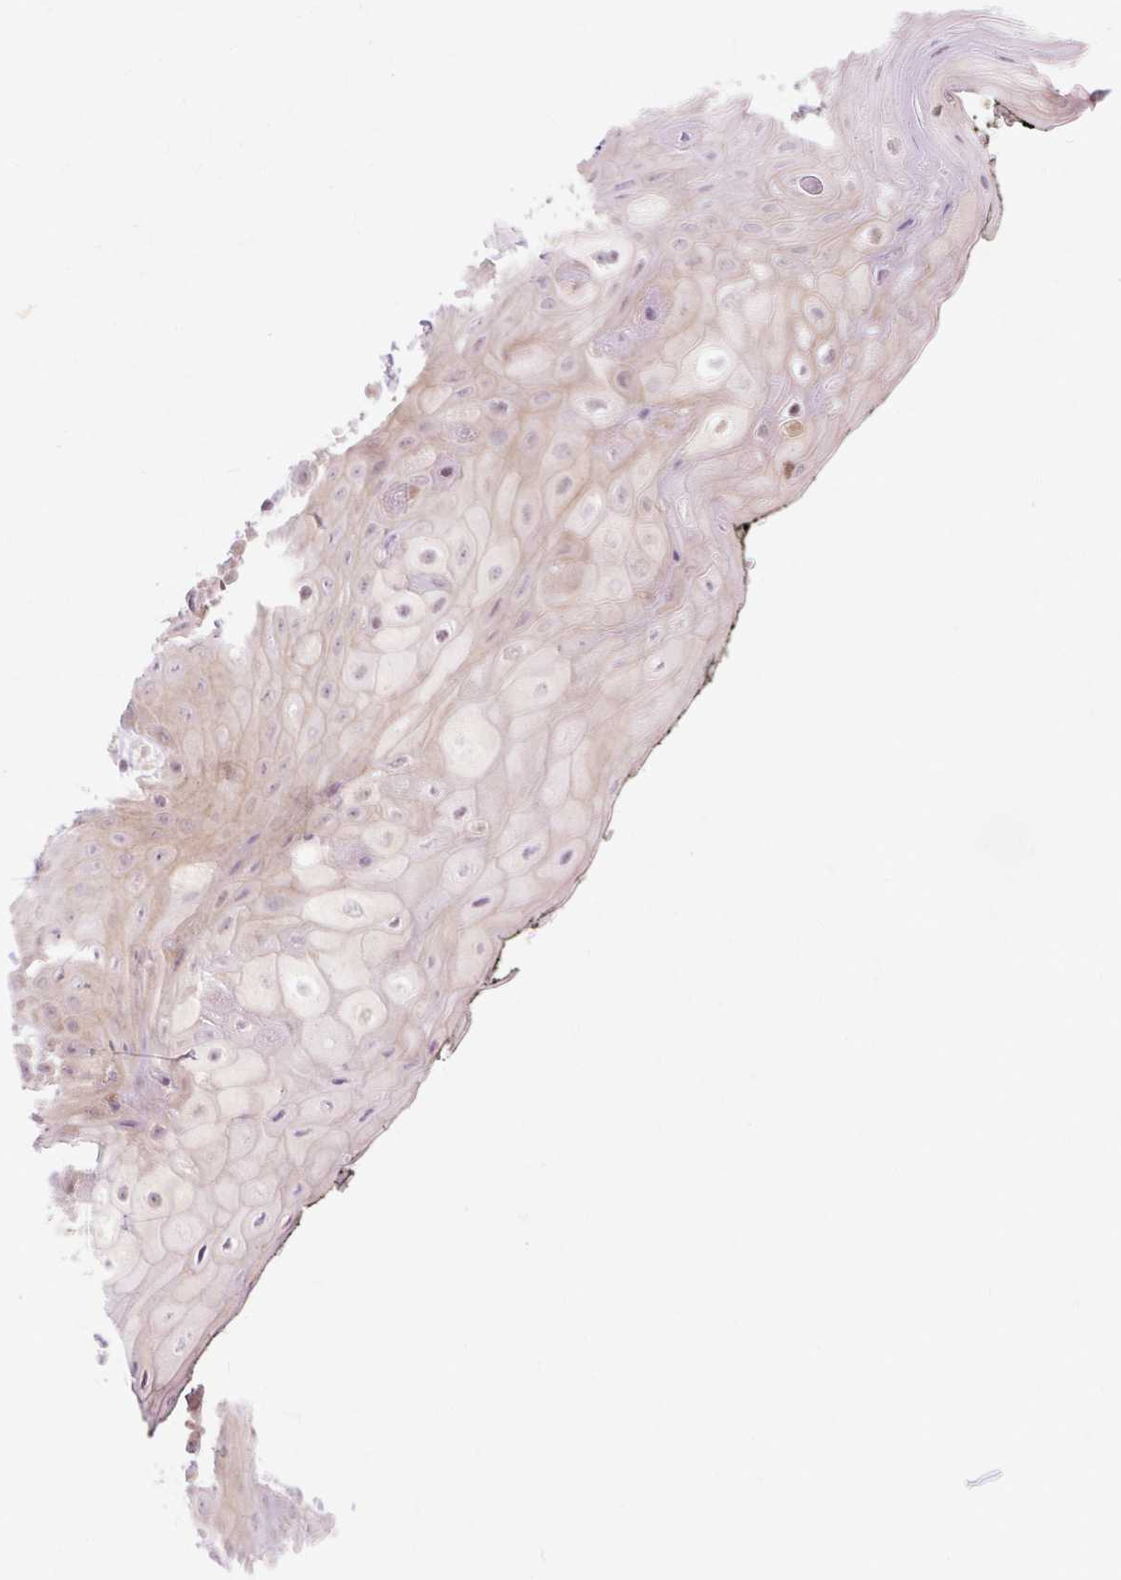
{"staining": {"intensity": "moderate", "quantity": ">75%", "location": "cytoplasmic/membranous"}, "tissue": "oral mucosa", "cell_type": "Squamous epithelial cells", "image_type": "normal", "snomed": [{"axis": "morphology", "description": "Normal tissue, NOS"}, {"axis": "topography", "description": "Oral tissue"}, {"axis": "topography", "description": "Tounge, NOS"}], "caption": "Immunohistochemical staining of benign oral mucosa demonstrates moderate cytoplasmic/membranous protein expression in about >75% of squamous epithelial cells. The staining was performed using DAB (3,3'-diaminobenzidine) to visualize the protein expression in brown, while the nuclei were stained in blue with hematoxylin (Magnification: 20x).", "gene": "GEMIN2", "patient": {"sex": "female", "age": 59}}